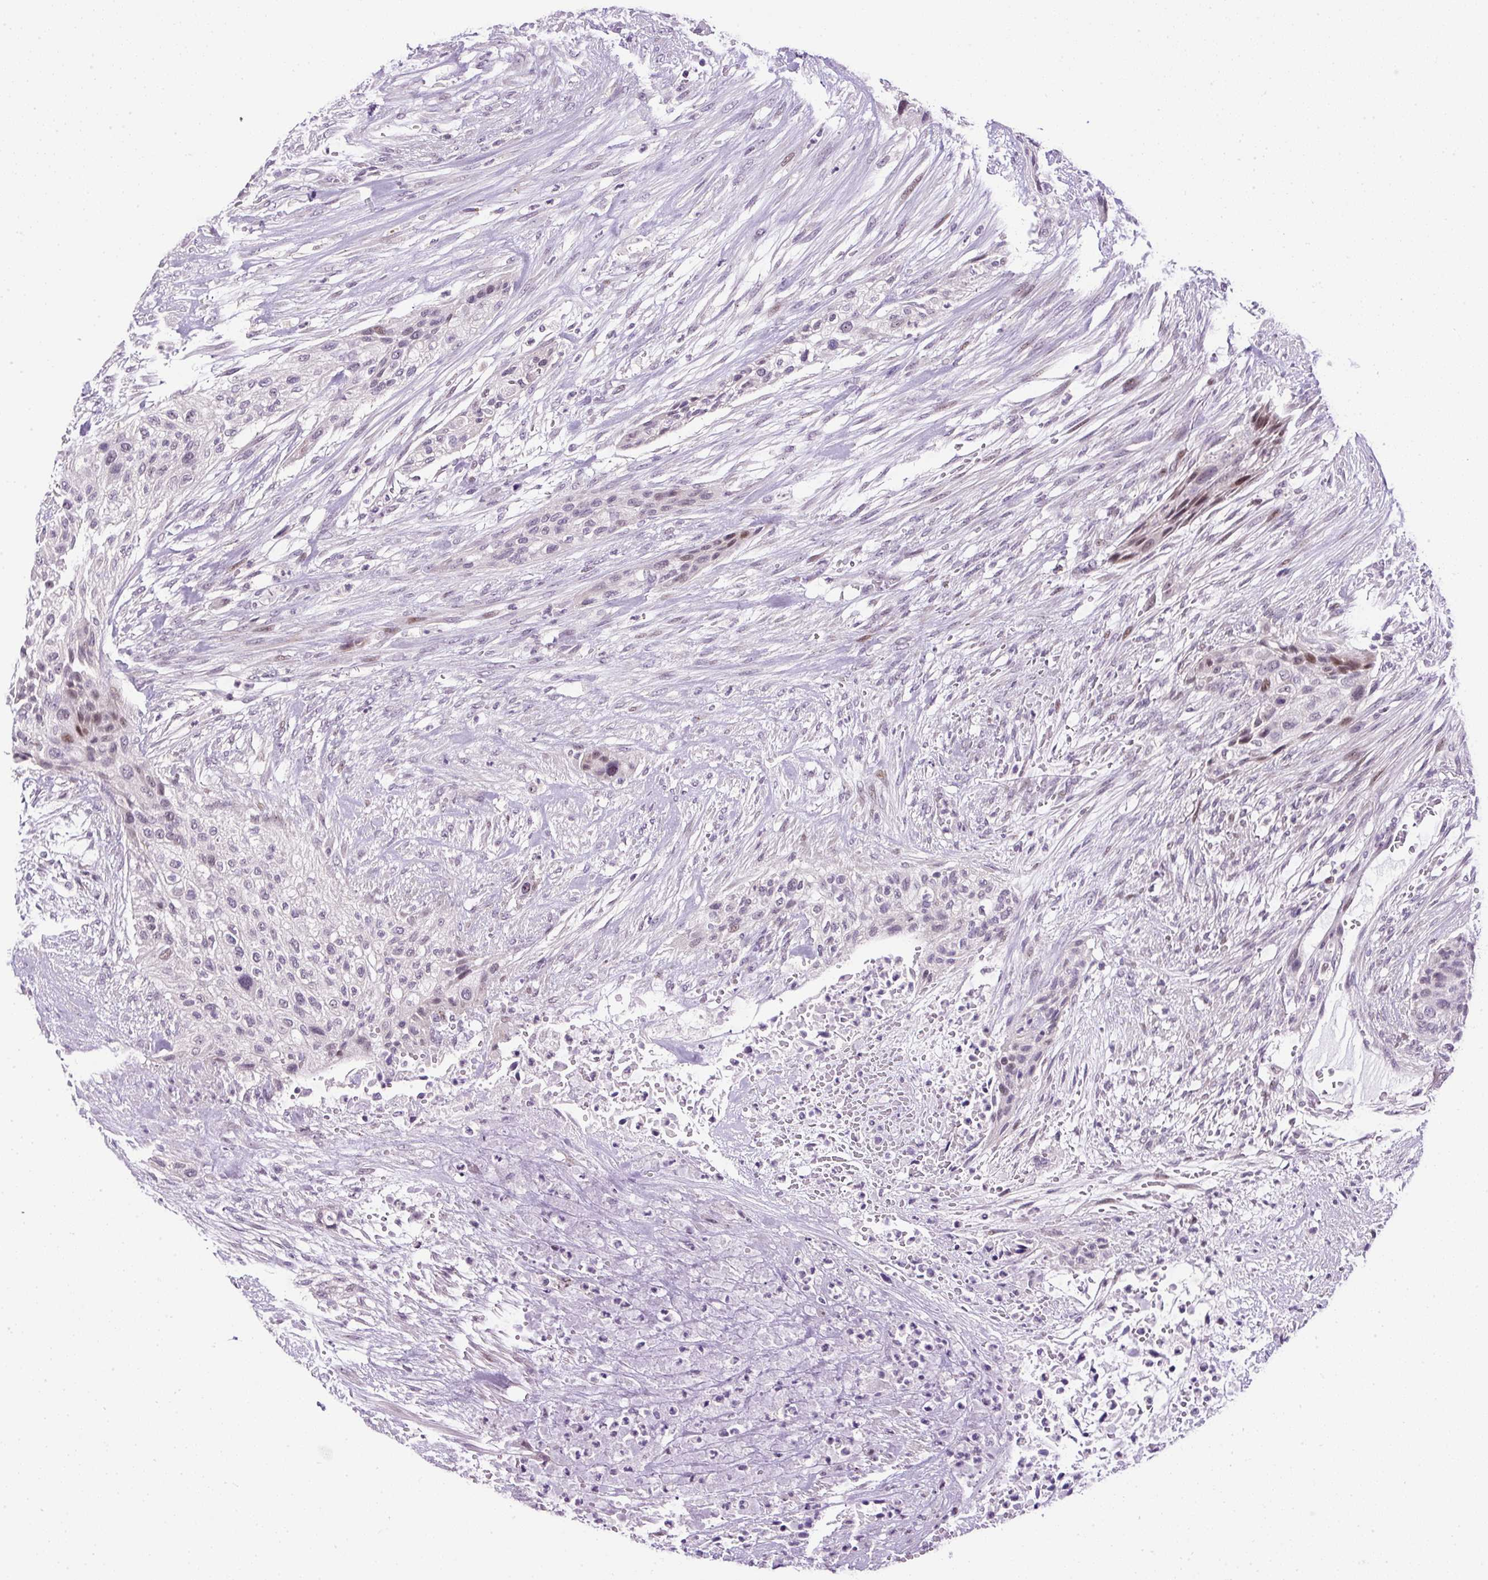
{"staining": {"intensity": "moderate", "quantity": "<25%", "location": "nuclear"}, "tissue": "urothelial cancer", "cell_type": "Tumor cells", "image_type": "cancer", "snomed": [{"axis": "morphology", "description": "Urothelial carcinoma, High grade"}, {"axis": "topography", "description": "Urinary bladder"}], "caption": "Urothelial cancer was stained to show a protein in brown. There is low levels of moderate nuclear staining in approximately <25% of tumor cells.", "gene": "ARHGEF18", "patient": {"sex": "male", "age": 35}}